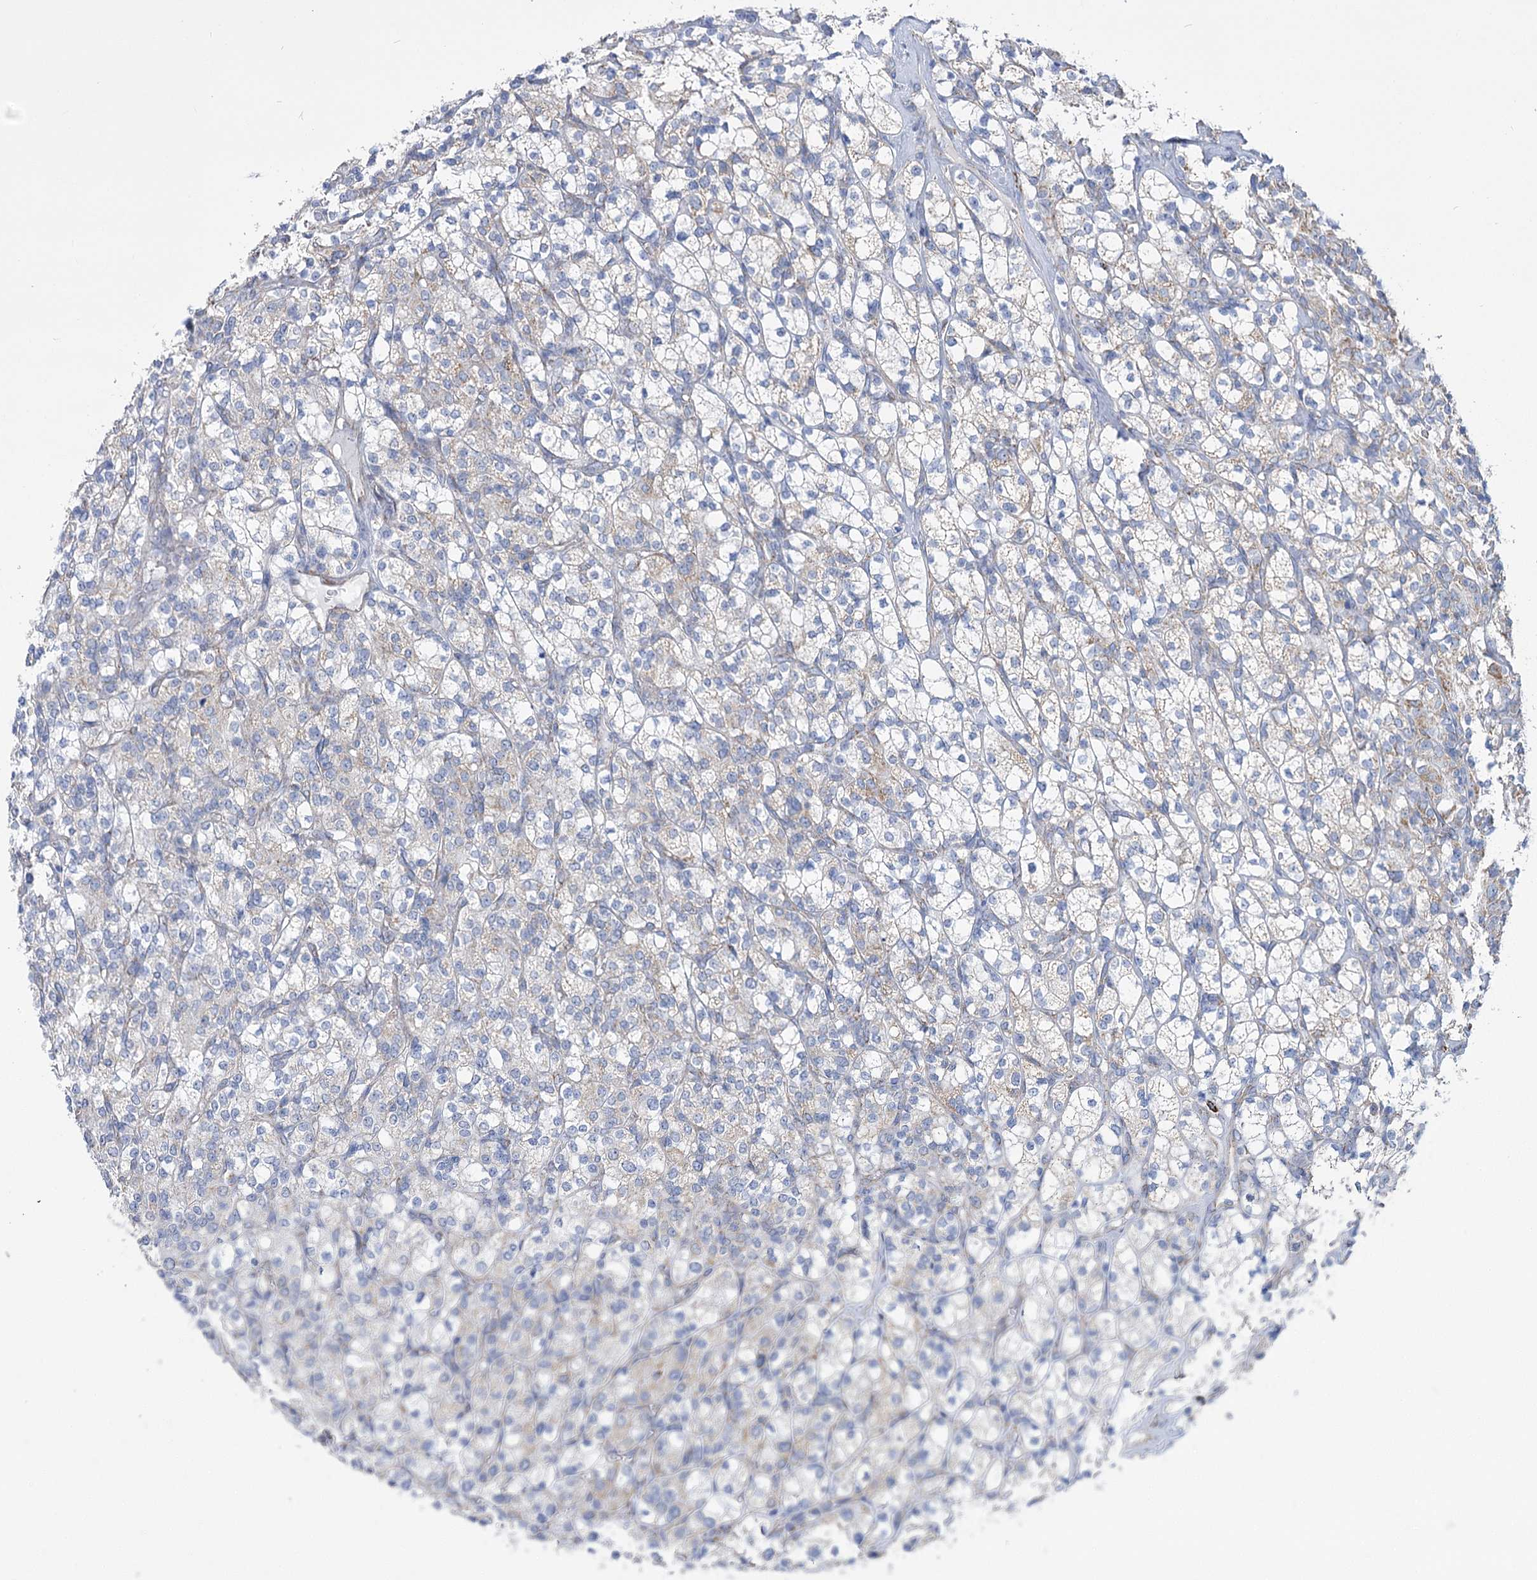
{"staining": {"intensity": "weak", "quantity": "<25%", "location": "cytoplasmic/membranous"}, "tissue": "renal cancer", "cell_type": "Tumor cells", "image_type": "cancer", "snomed": [{"axis": "morphology", "description": "Adenocarcinoma, NOS"}, {"axis": "topography", "description": "Kidney"}], "caption": "Tumor cells show no significant protein expression in renal adenocarcinoma.", "gene": "PDHB", "patient": {"sex": "male", "age": 77}}